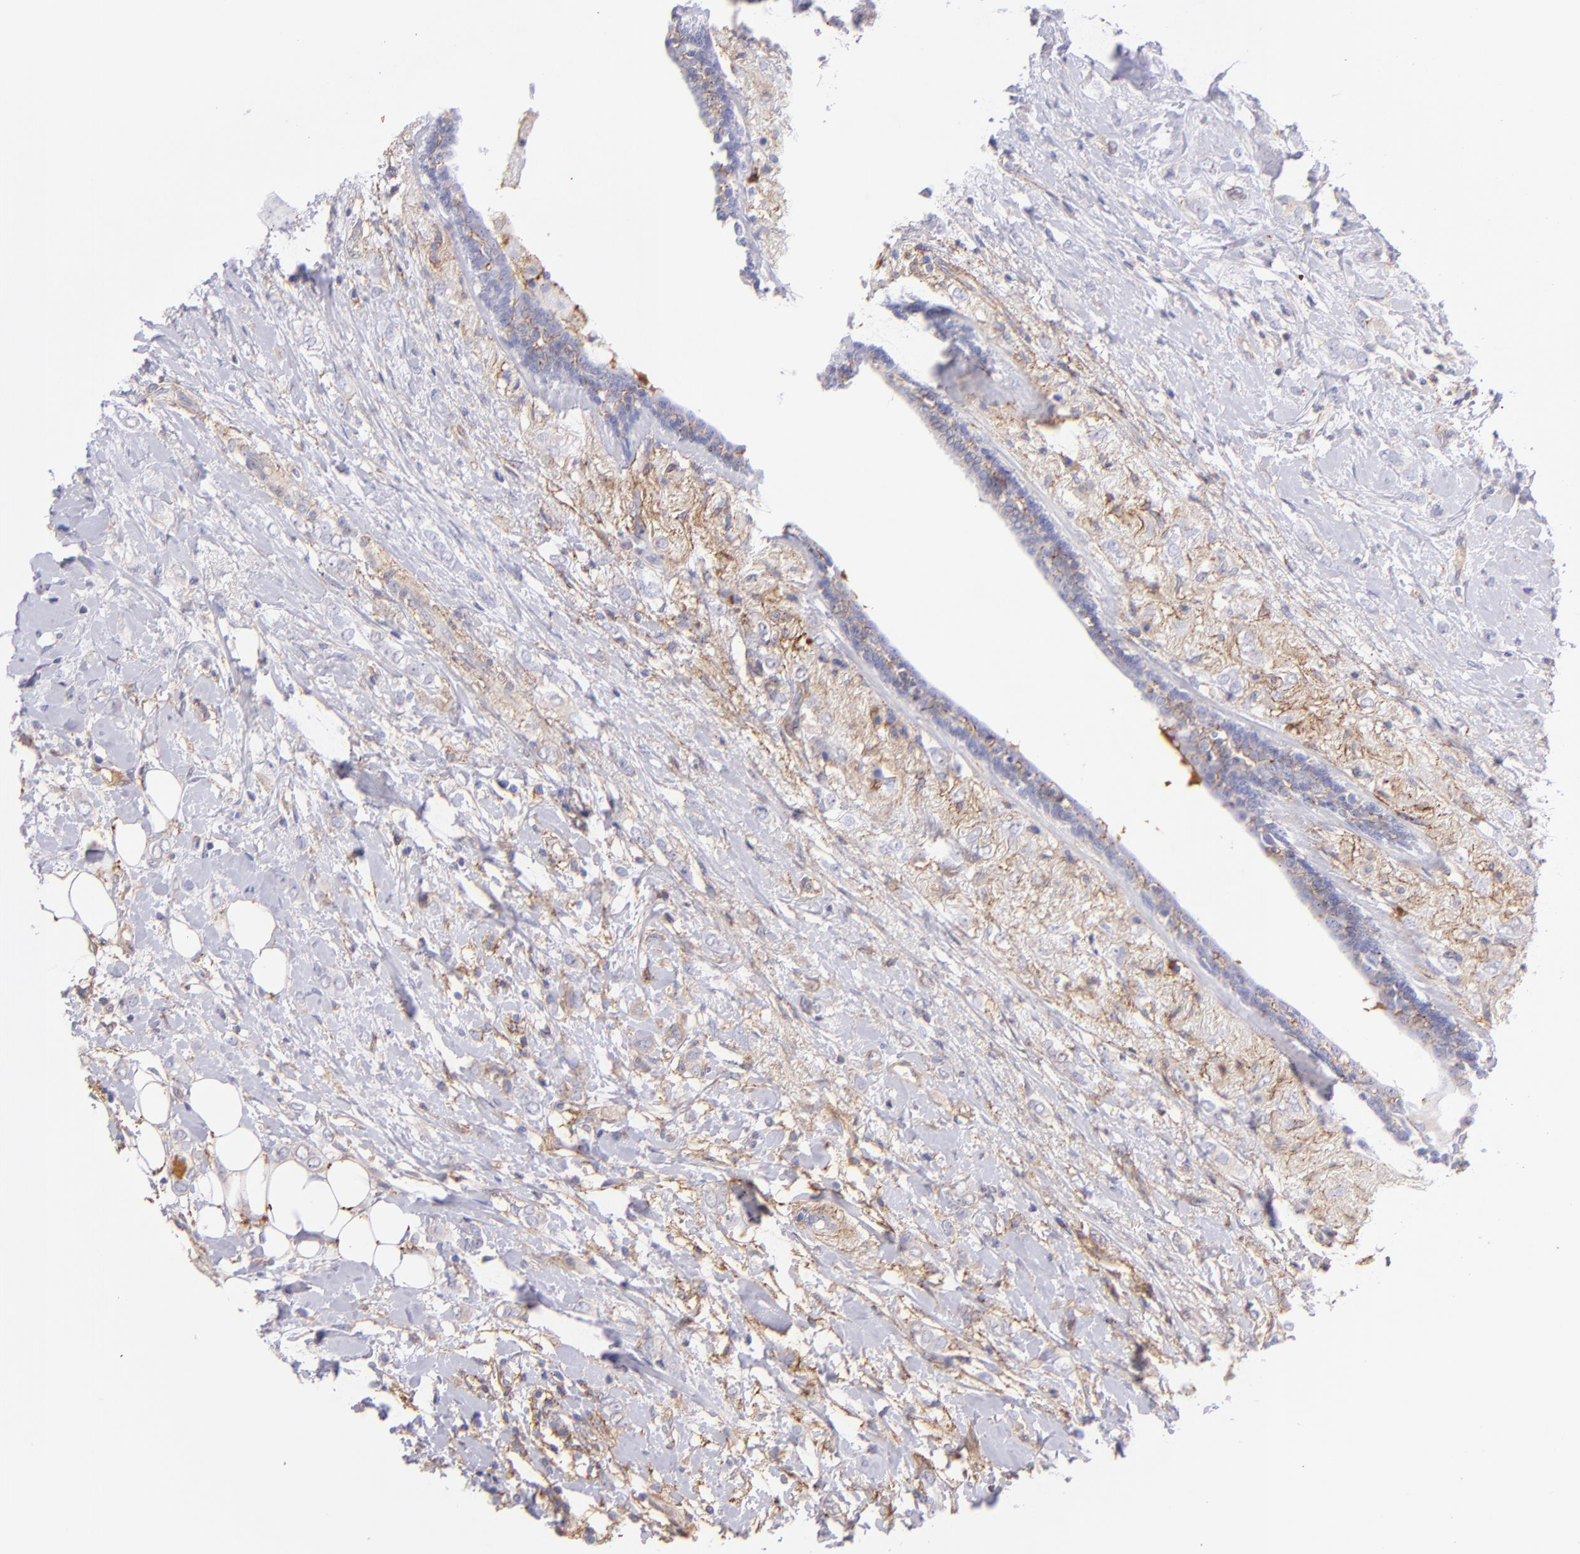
{"staining": {"intensity": "negative", "quantity": "none", "location": "none"}, "tissue": "breast cancer", "cell_type": "Tumor cells", "image_type": "cancer", "snomed": [{"axis": "morphology", "description": "Normal tissue, NOS"}, {"axis": "morphology", "description": "Lobular carcinoma"}, {"axis": "topography", "description": "Breast"}], "caption": "IHC photomicrograph of breast cancer (lobular carcinoma) stained for a protein (brown), which displays no staining in tumor cells.", "gene": "CD81", "patient": {"sex": "female", "age": 47}}